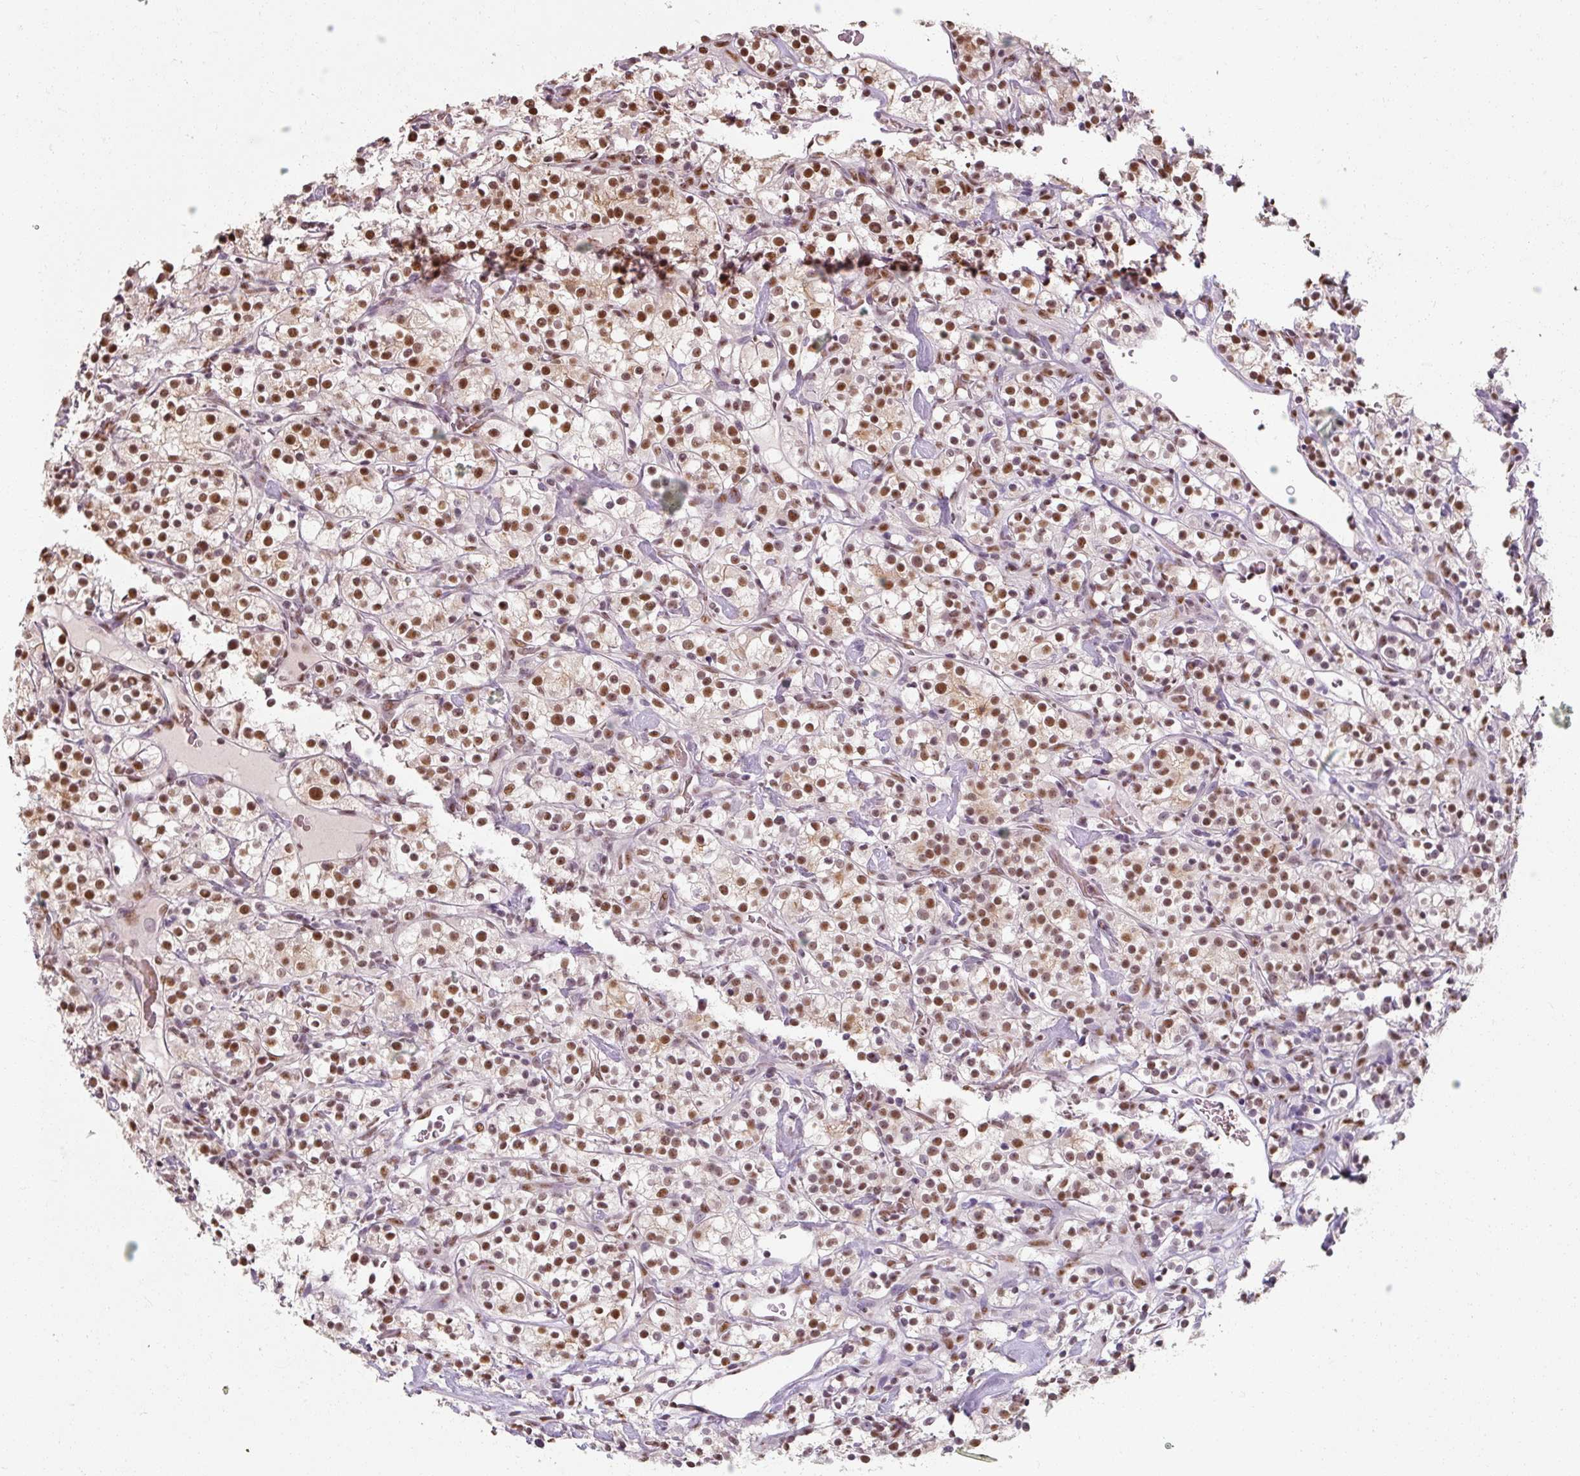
{"staining": {"intensity": "moderate", "quantity": ">75%", "location": "nuclear"}, "tissue": "renal cancer", "cell_type": "Tumor cells", "image_type": "cancer", "snomed": [{"axis": "morphology", "description": "Adenocarcinoma, NOS"}, {"axis": "topography", "description": "Kidney"}], "caption": "Immunohistochemical staining of renal cancer displays medium levels of moderate nuclear positivity in approximately >75% of tumor cells.", "gene": "ZFTRAF1", "patient": {"sex": "male", "age": 77}}